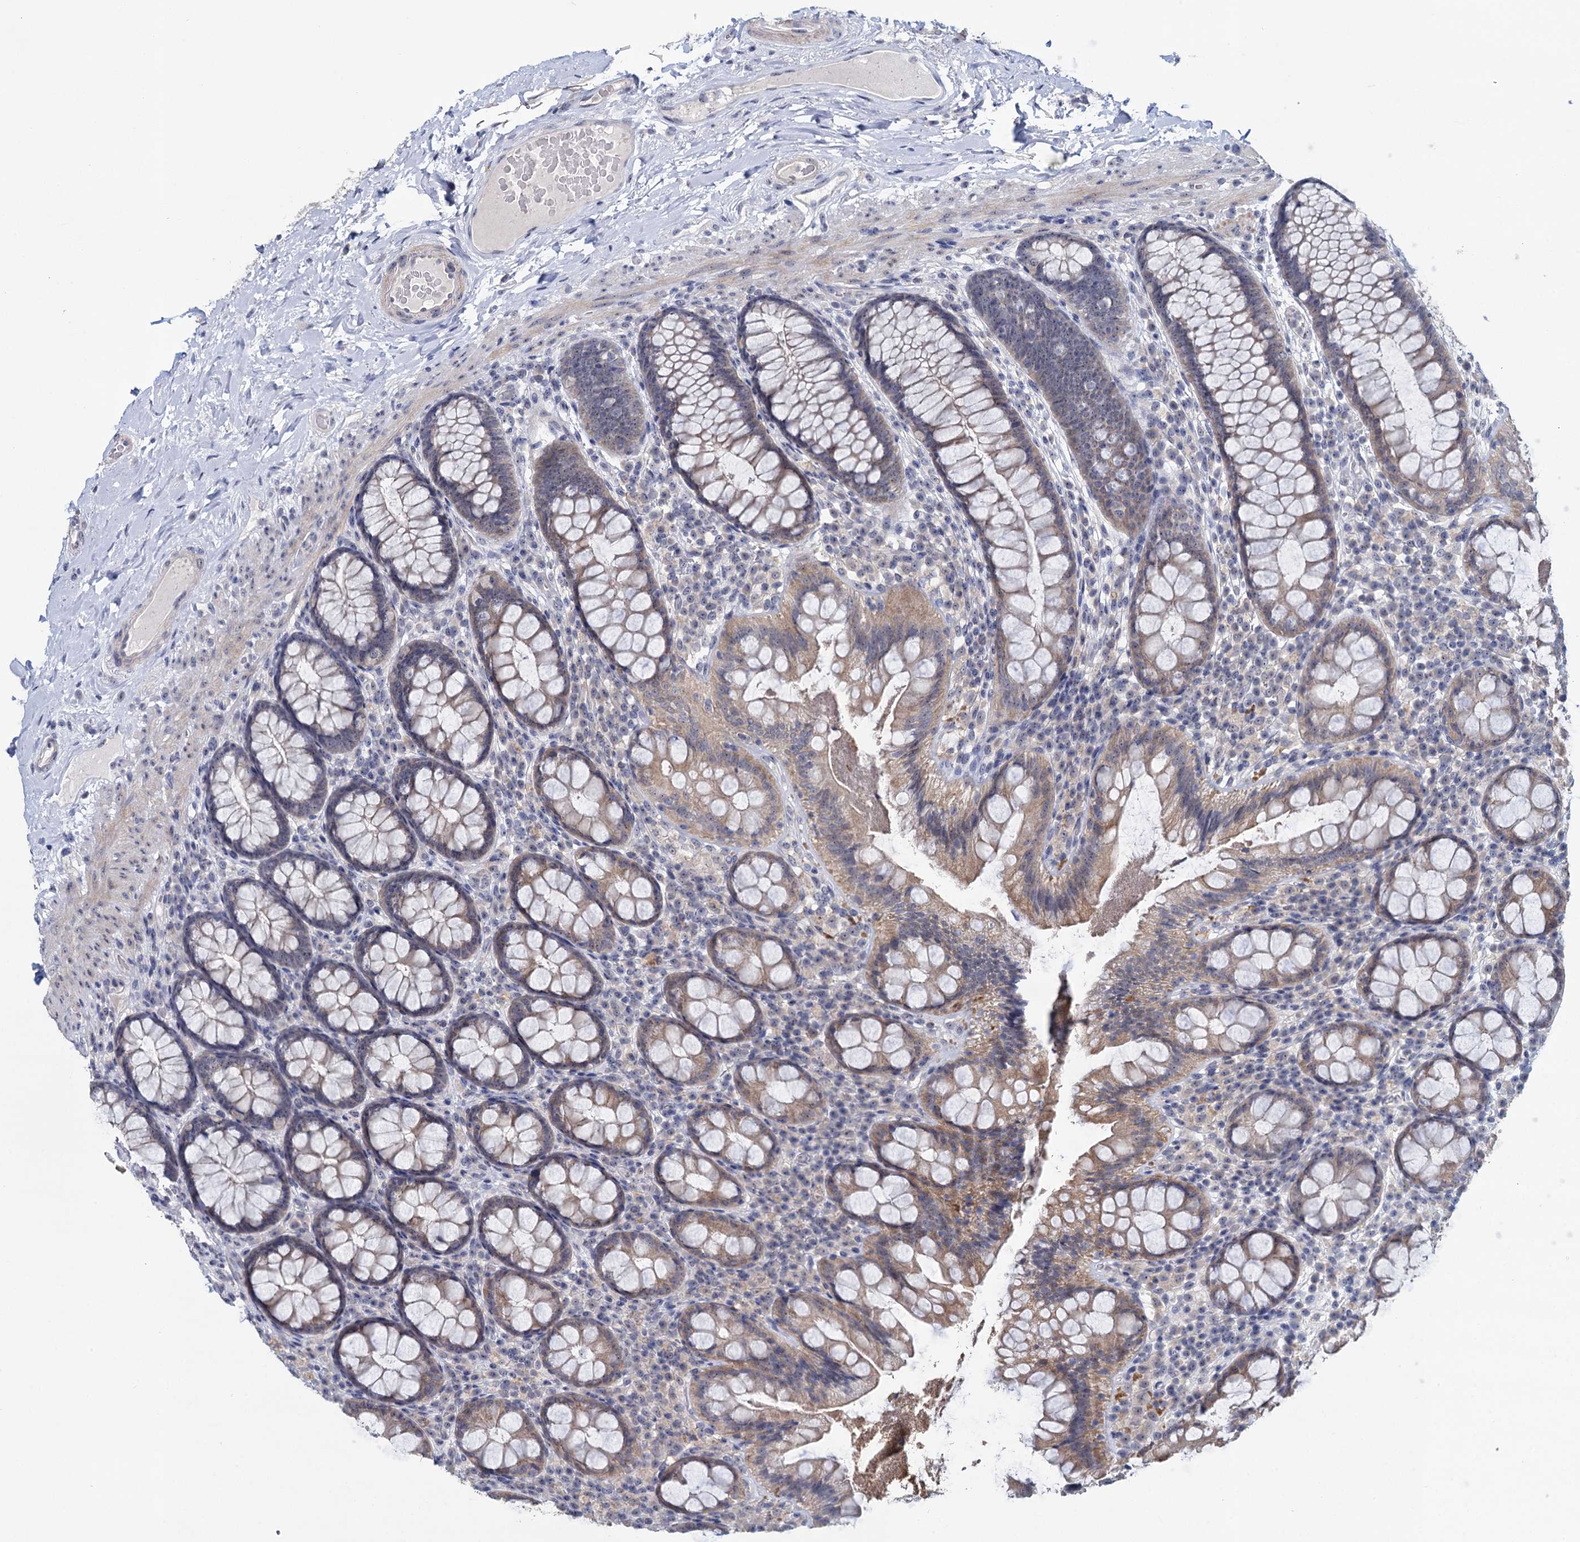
{"staining": {"intensity": "weak", "quantity": "25%-75%", "location": "cytoplasmic/membranous"}, "tissue": "rectum", "cell_type": "Glandular cells", "image_type": "normal", "snomed": [{"axis": "morphology", "description": "Normal tissue, NOS"}, {"axis": "topography", "description": "Rectum"}], "caption": "Immunohistochemistry (DAB) staining of normal rectum exhibits weak cytoplasmic/membranous protein expression in approximately 25%-75% of glandular cells.", "gene": "SFN", "patient": {"sex": "male", "age": 83}}